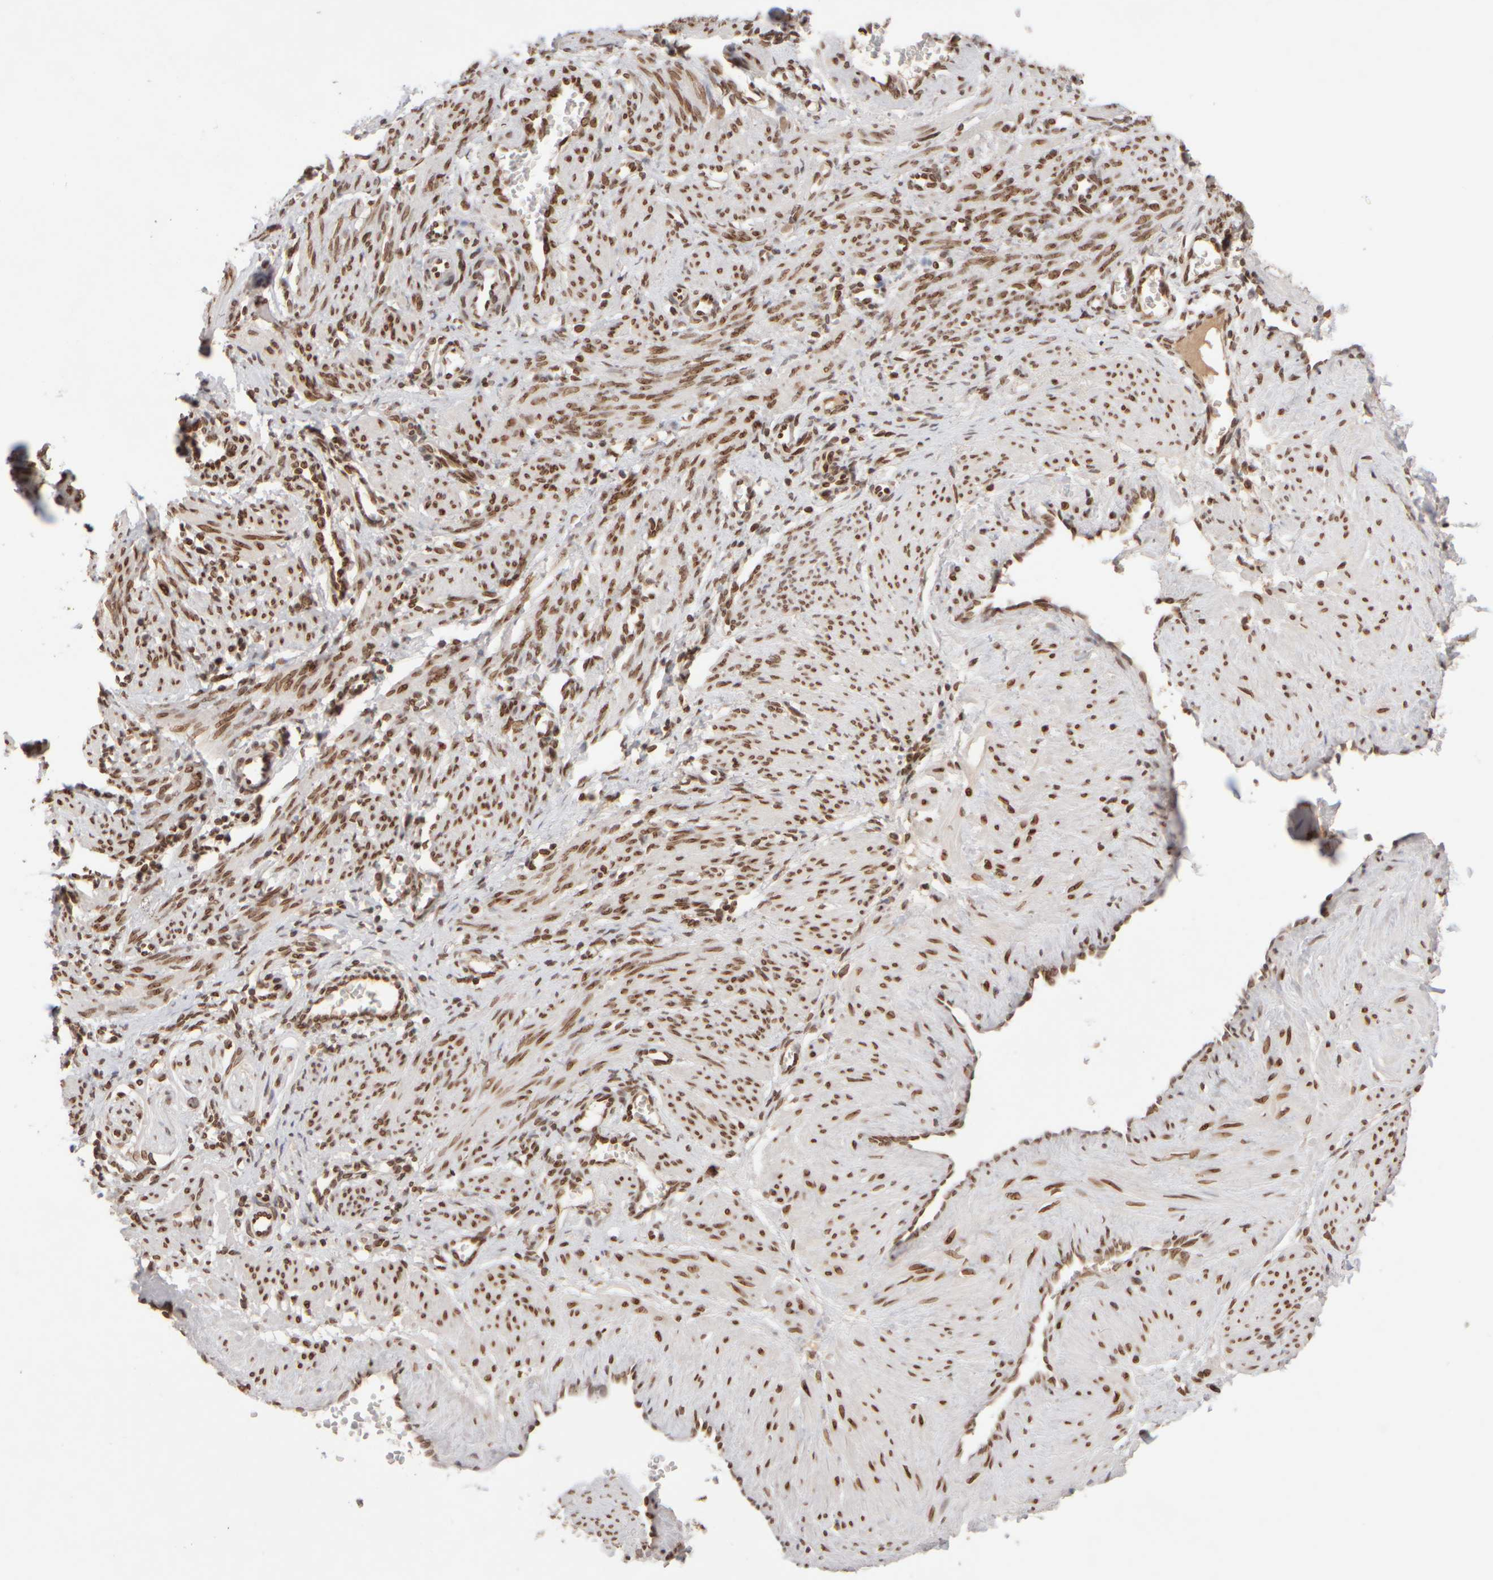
{"staining": {"intensity": "strong", "quantity": ">75%", "location": "nuclear"}, "tissue": "smooth muscle", "cell_type": "Smooth muscle cells", "image_type": "normal", "snomed": [{"axis": "morphology", "description": "Normal tissue, NOS"}, {"axis": "topography", "description": "Endometrium"}], "caption": "Smooth muscle cells demonstrate high levels of strong nuclear staining in approximately >75% of cells in unremarkable smooth muscle.", "gene": "ZC3HC1", "patient": {"sex": "female", "age": 33}}